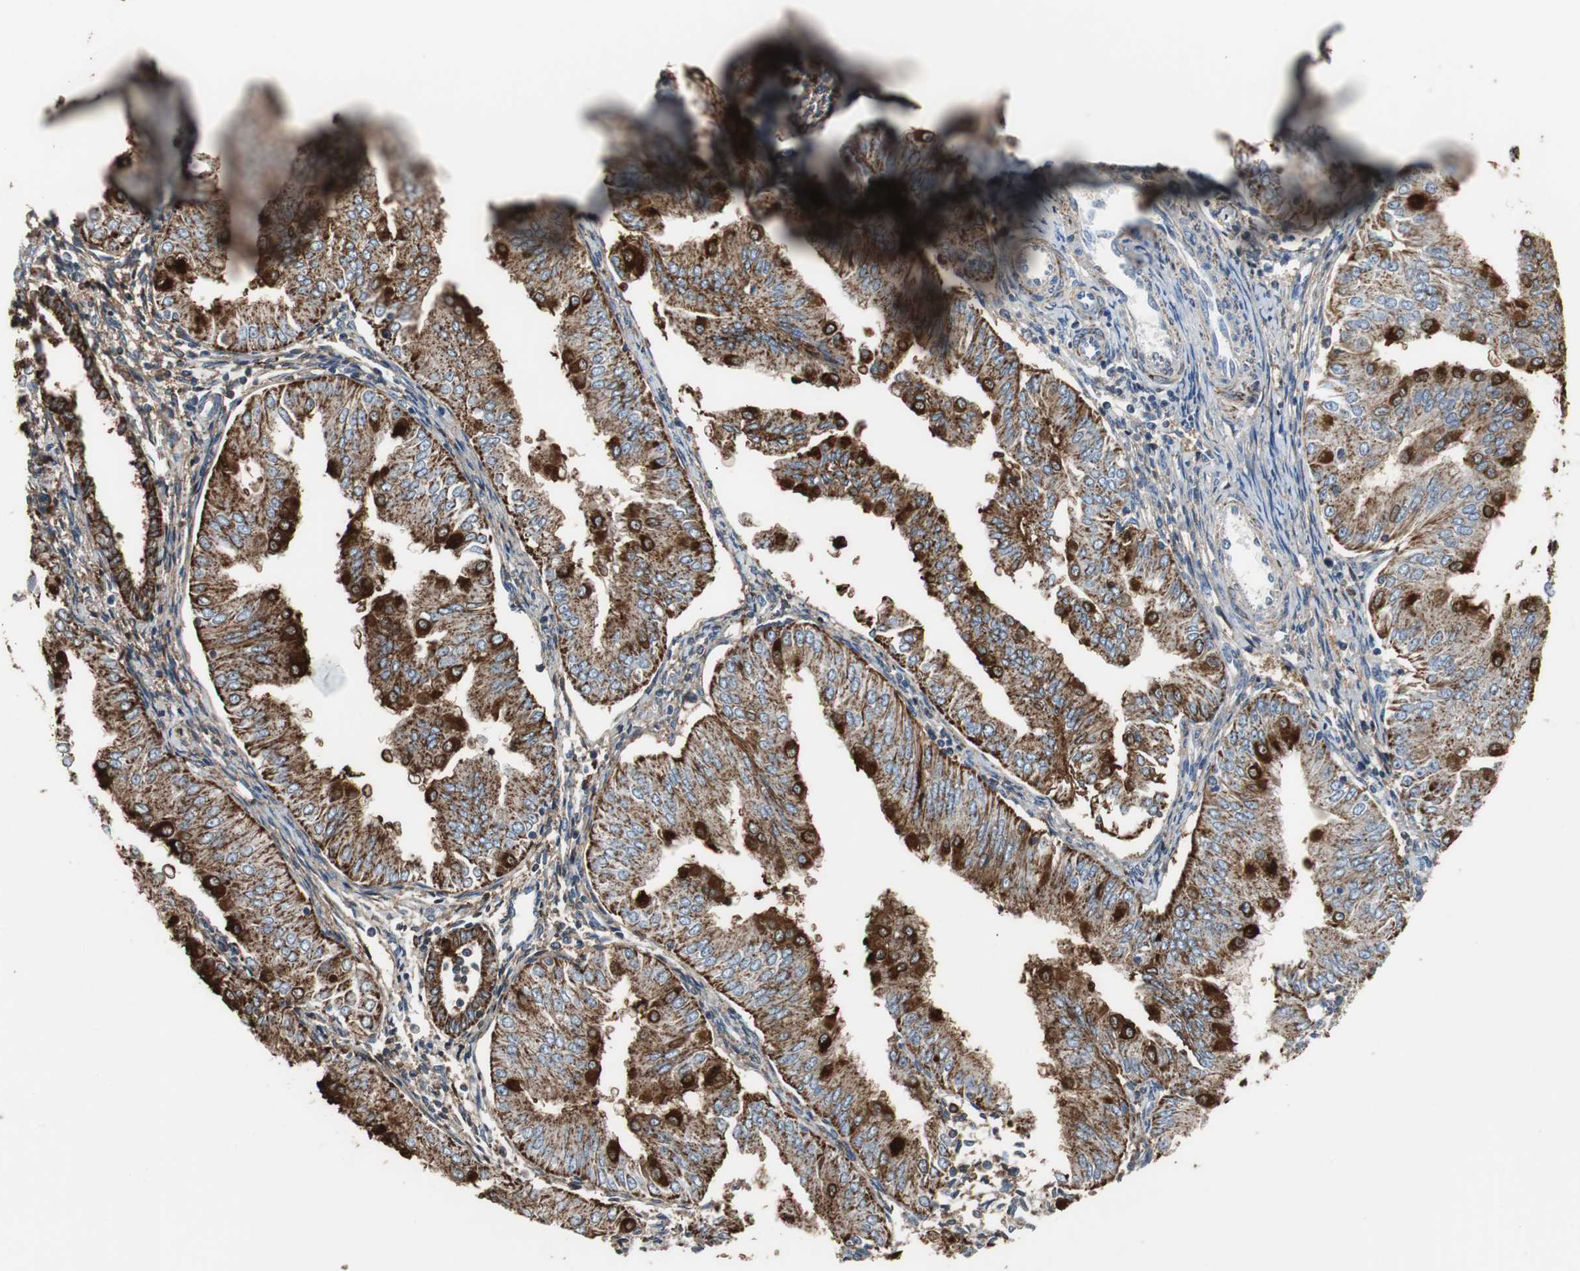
{"staining": {"intensity": "strong", "quantity": "25%-75%", "location": "cytoplasmic/membranous"}, "tissue": "endometrial cancer", "cell_type": "Tumor cells", "image_type": "cancer", "snomed": [{"axis": "morphology", "description": "Adenocarcinoma, NOS"}, {"axis": "topography", "description": "Endometrium"}], "caption": "Endometrial cancer (adenocarcinoma) stained for a protein reveals strong cytoplasmic/membranous positivity in tumor cells.", "gene": "ANXA4", "patient": {"sex": "female", "age": 53}}